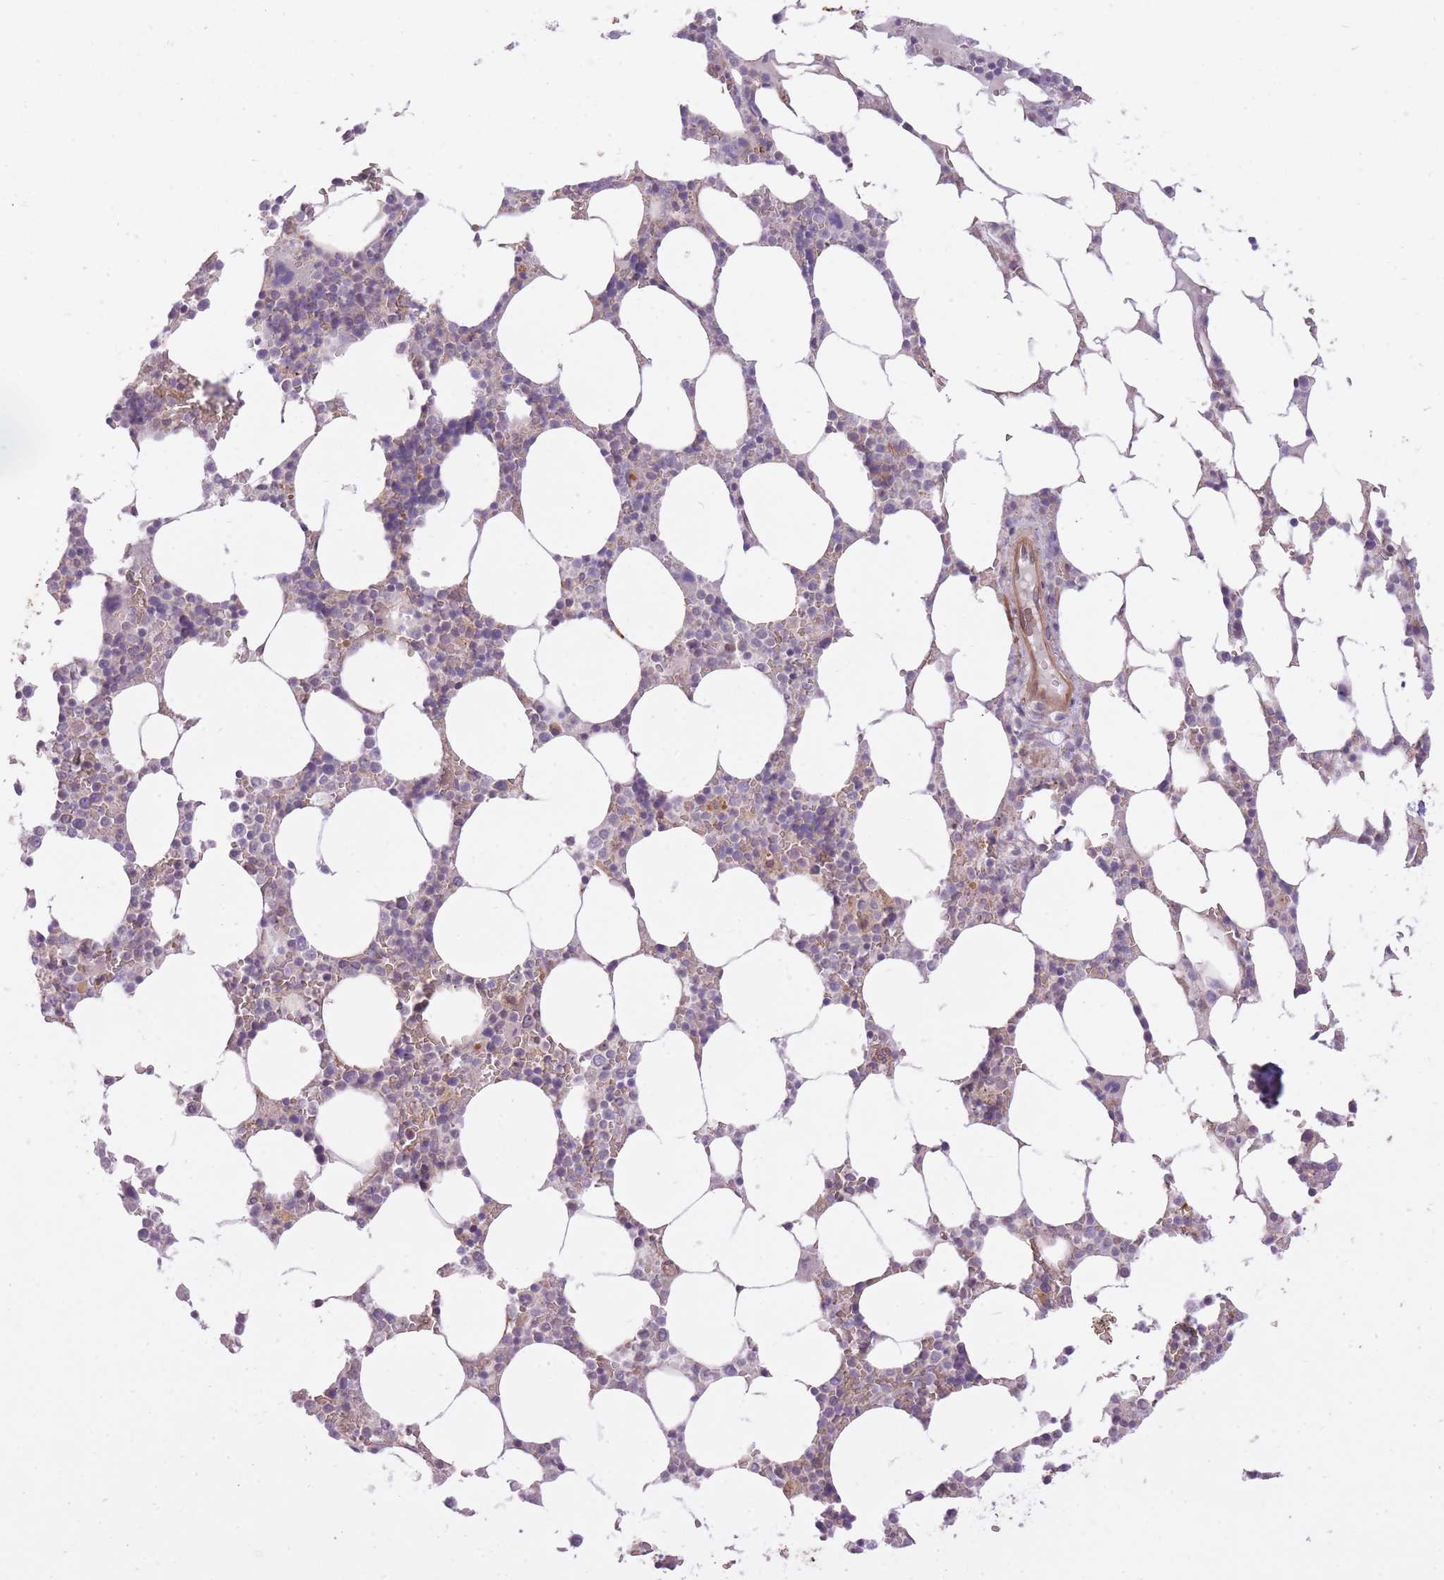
{"staining": {"intensity": "moderate", "quantity": "<25%", "location": "cytoplasmic/membranous"}, "tissue": "bone marrow", "cell_type": "Hematopoietic cells", "image_type": "normal", "snomed": [{"axis": "morphology", "description": "Normal tissue, NOS"}, {"axis": "topography", "description": "Bone marrow"}], "caption": "A brown stain labels moderate cytoplasmic/membranous positivity of a protein in hematopoietic cells of unremarkable human bone marrow. (Stains: DAB in brown, nuclei in blue, Microscopy: brightfield microscopy at high magnification).", "gene": "REV1", "patient": {"sex": "male", "age": 64}}